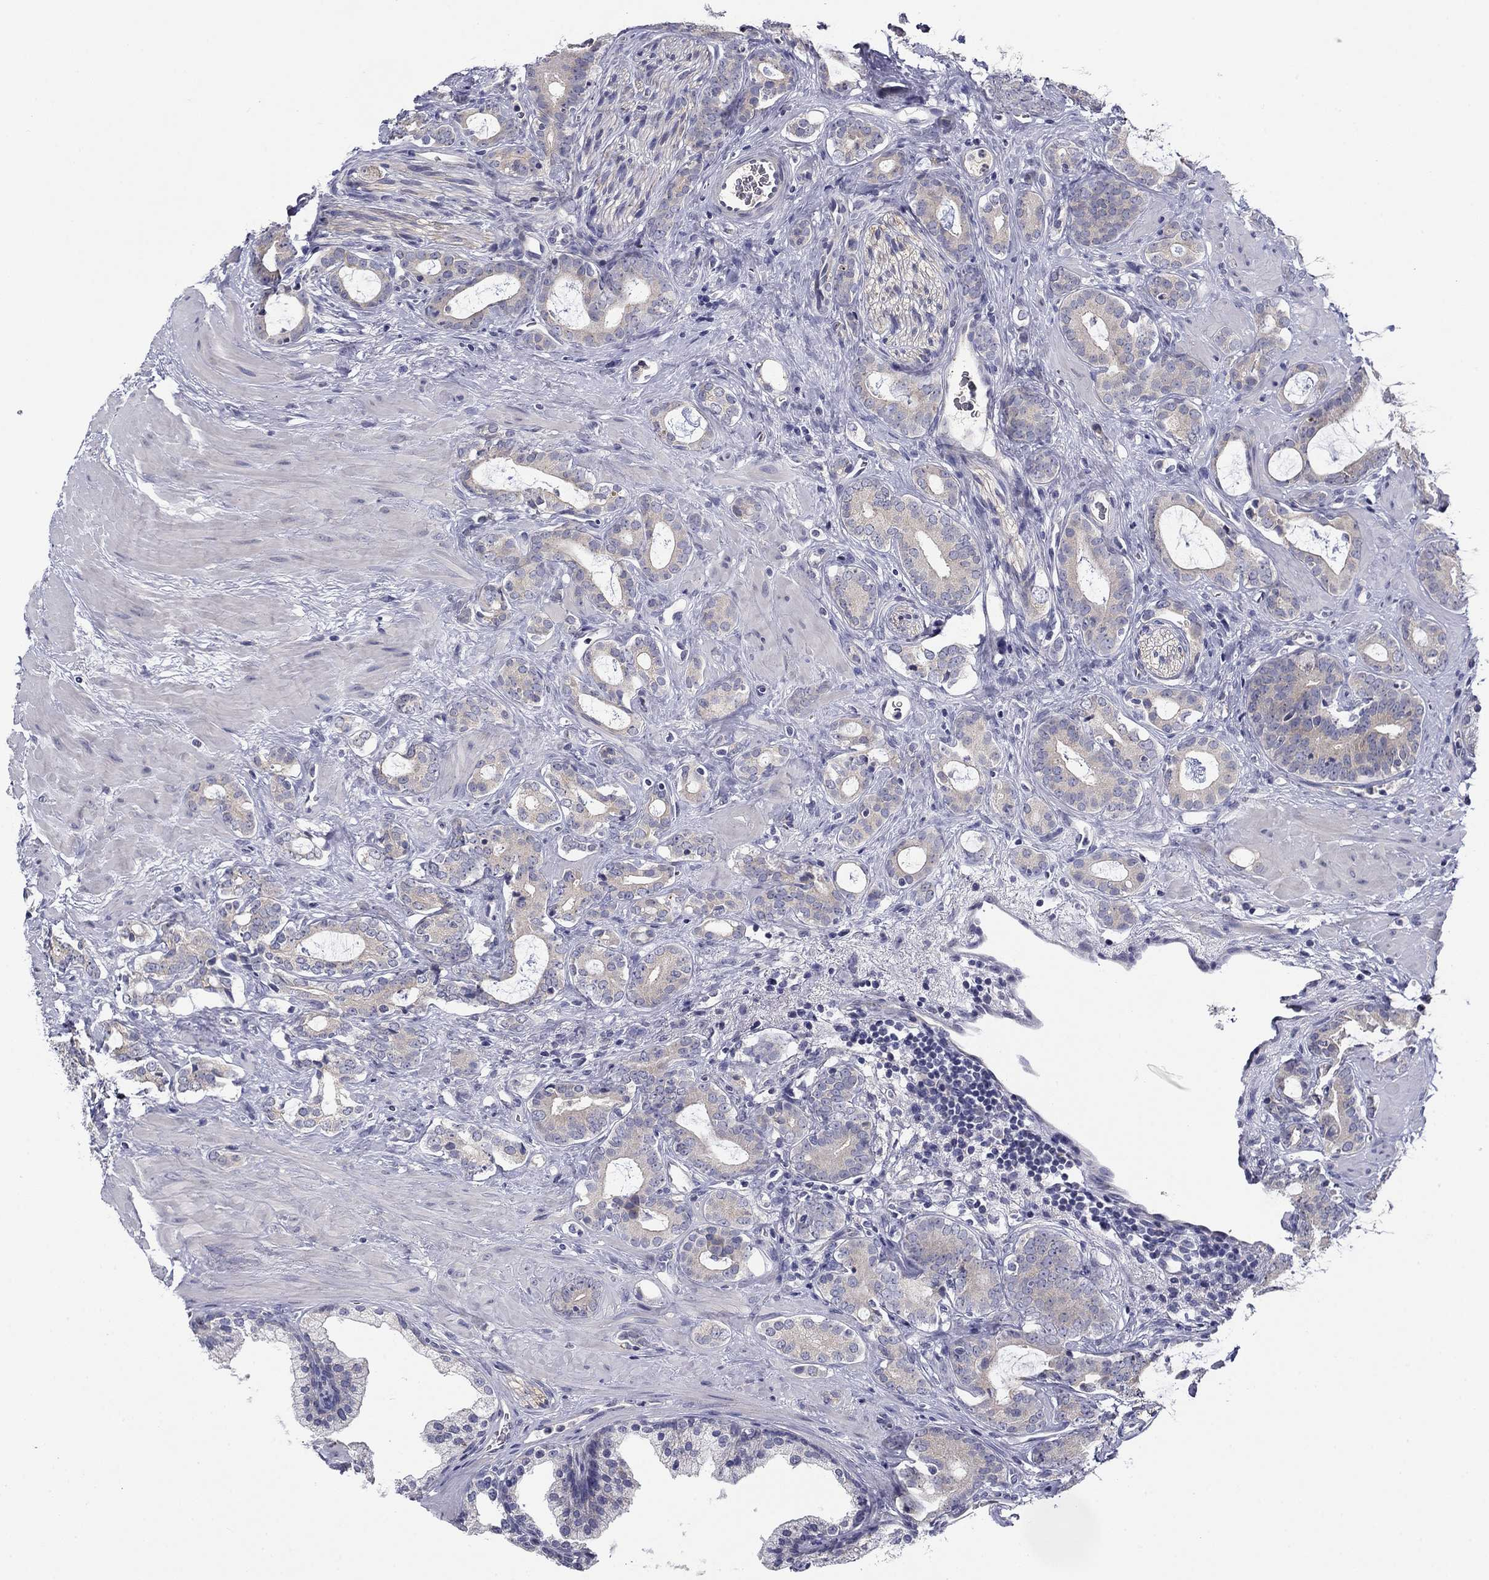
{"staining": {"intensity": "weak", "quantity": "<25%", "location": "cytoplasmic/membranous"}, "tissue": "prostate cancer", "cell_type": "Tumor cells", "image_type": "cancer", "snomed": [{"axis": "morphology", "description": "Adenocarcinoma, NOS"}, {"axis": "topography", "description": "Prostate"}], "caption": "A photomicrograph of prostate adenocarcinoma stained for a protein reveals no brown staining in tumor cells. The staining is performed using DAB brown chromogen with nuclei counter-stained in using hematoxylin.", "gene": "SPATA7", "patient": {"sex": "male", "age": 55}}